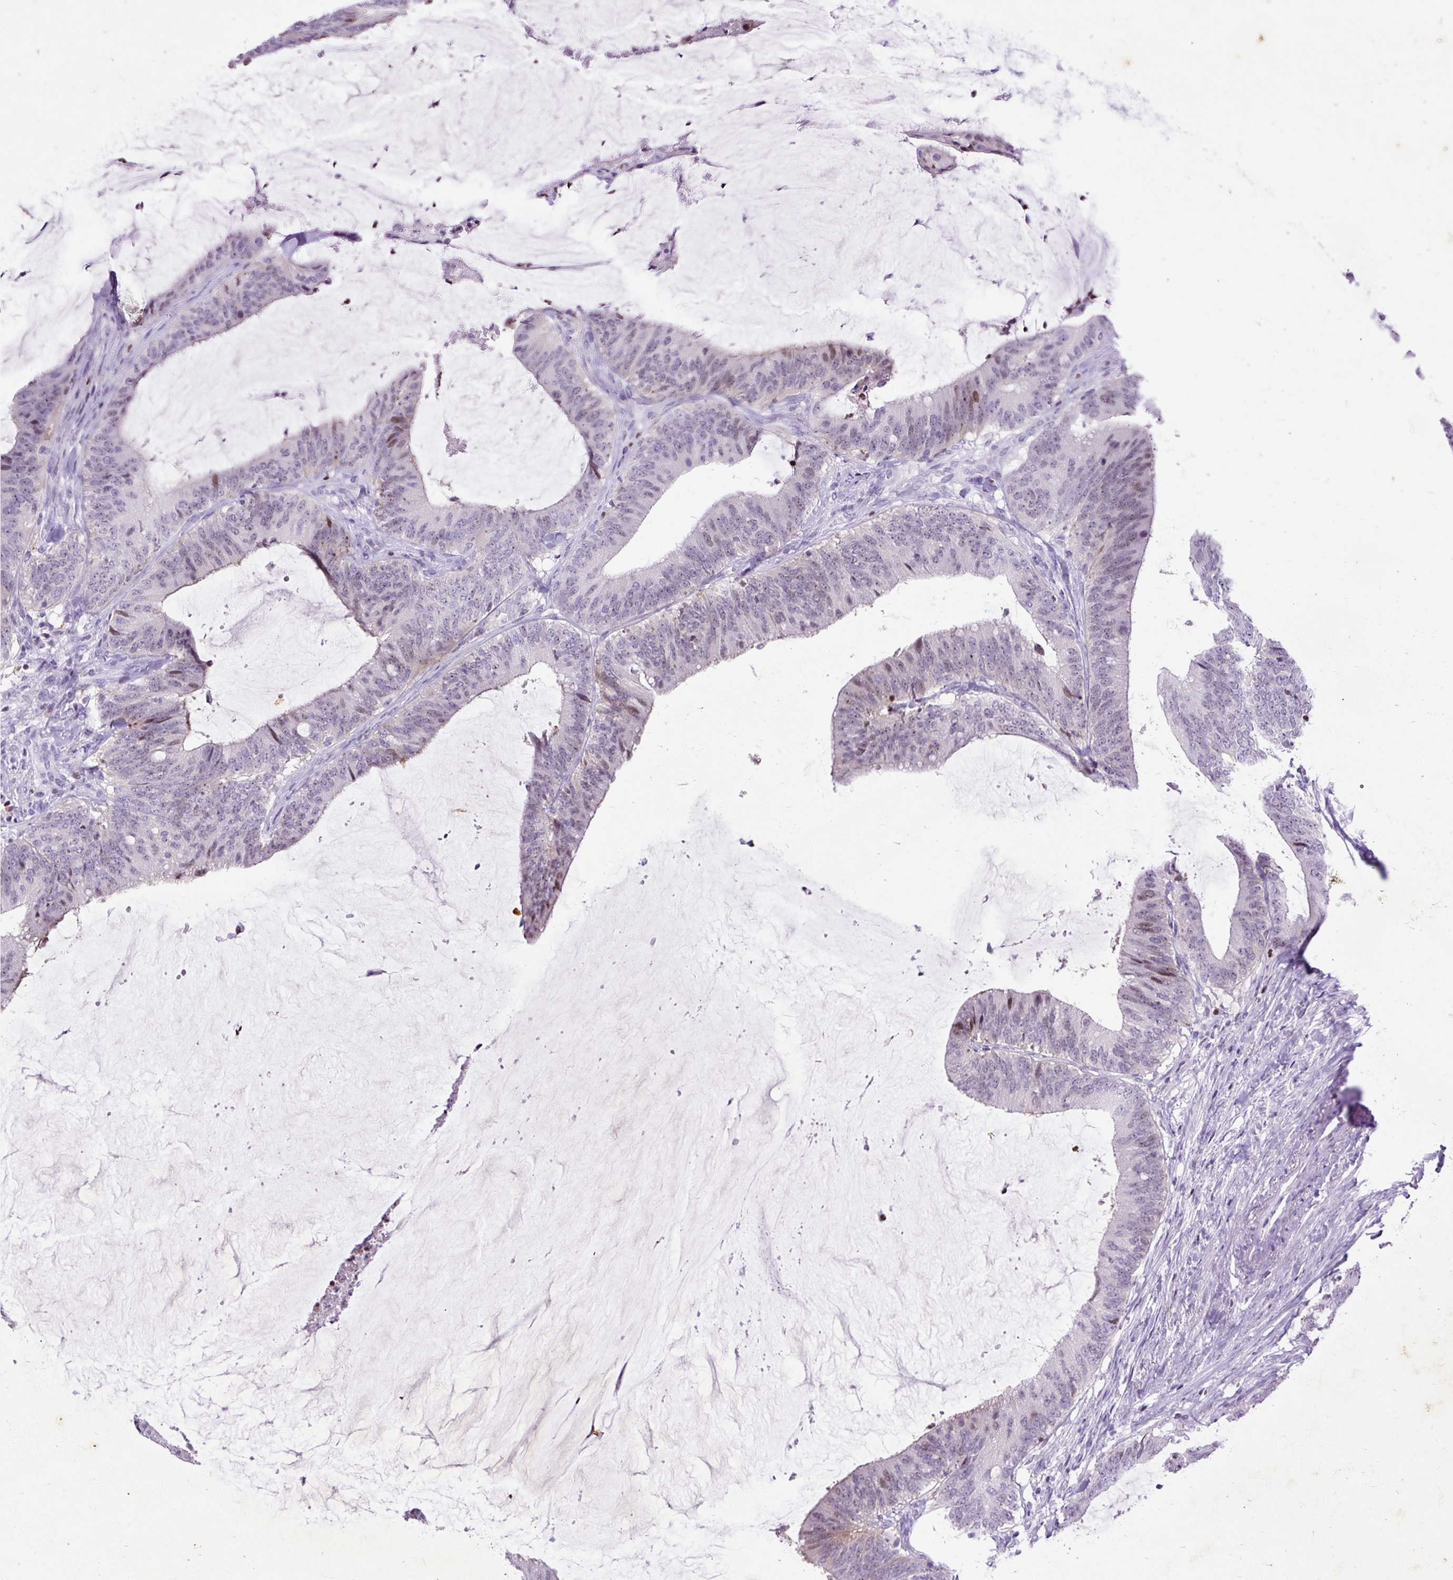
{"staining": {"intensity": "weak", "quantity": "<25%", "location": "nuclear"}, "tissue": "colorectal cancer", "cell_type": "Tumor cells", "image_type": "cancer", "snomed": [{"axis": "morphology", "description": "Adenocarcinoma, NOS"}, {"axis": "topography", "description": "Colon"}], "caption": "A high-resolution micrograph shows immunohistochemistry staining of colorectal adenocarcinoma, which reveals no significant expression in tumor cells.", "gene": "SPC24", "patient": {"sex": "female", "age": 43}}